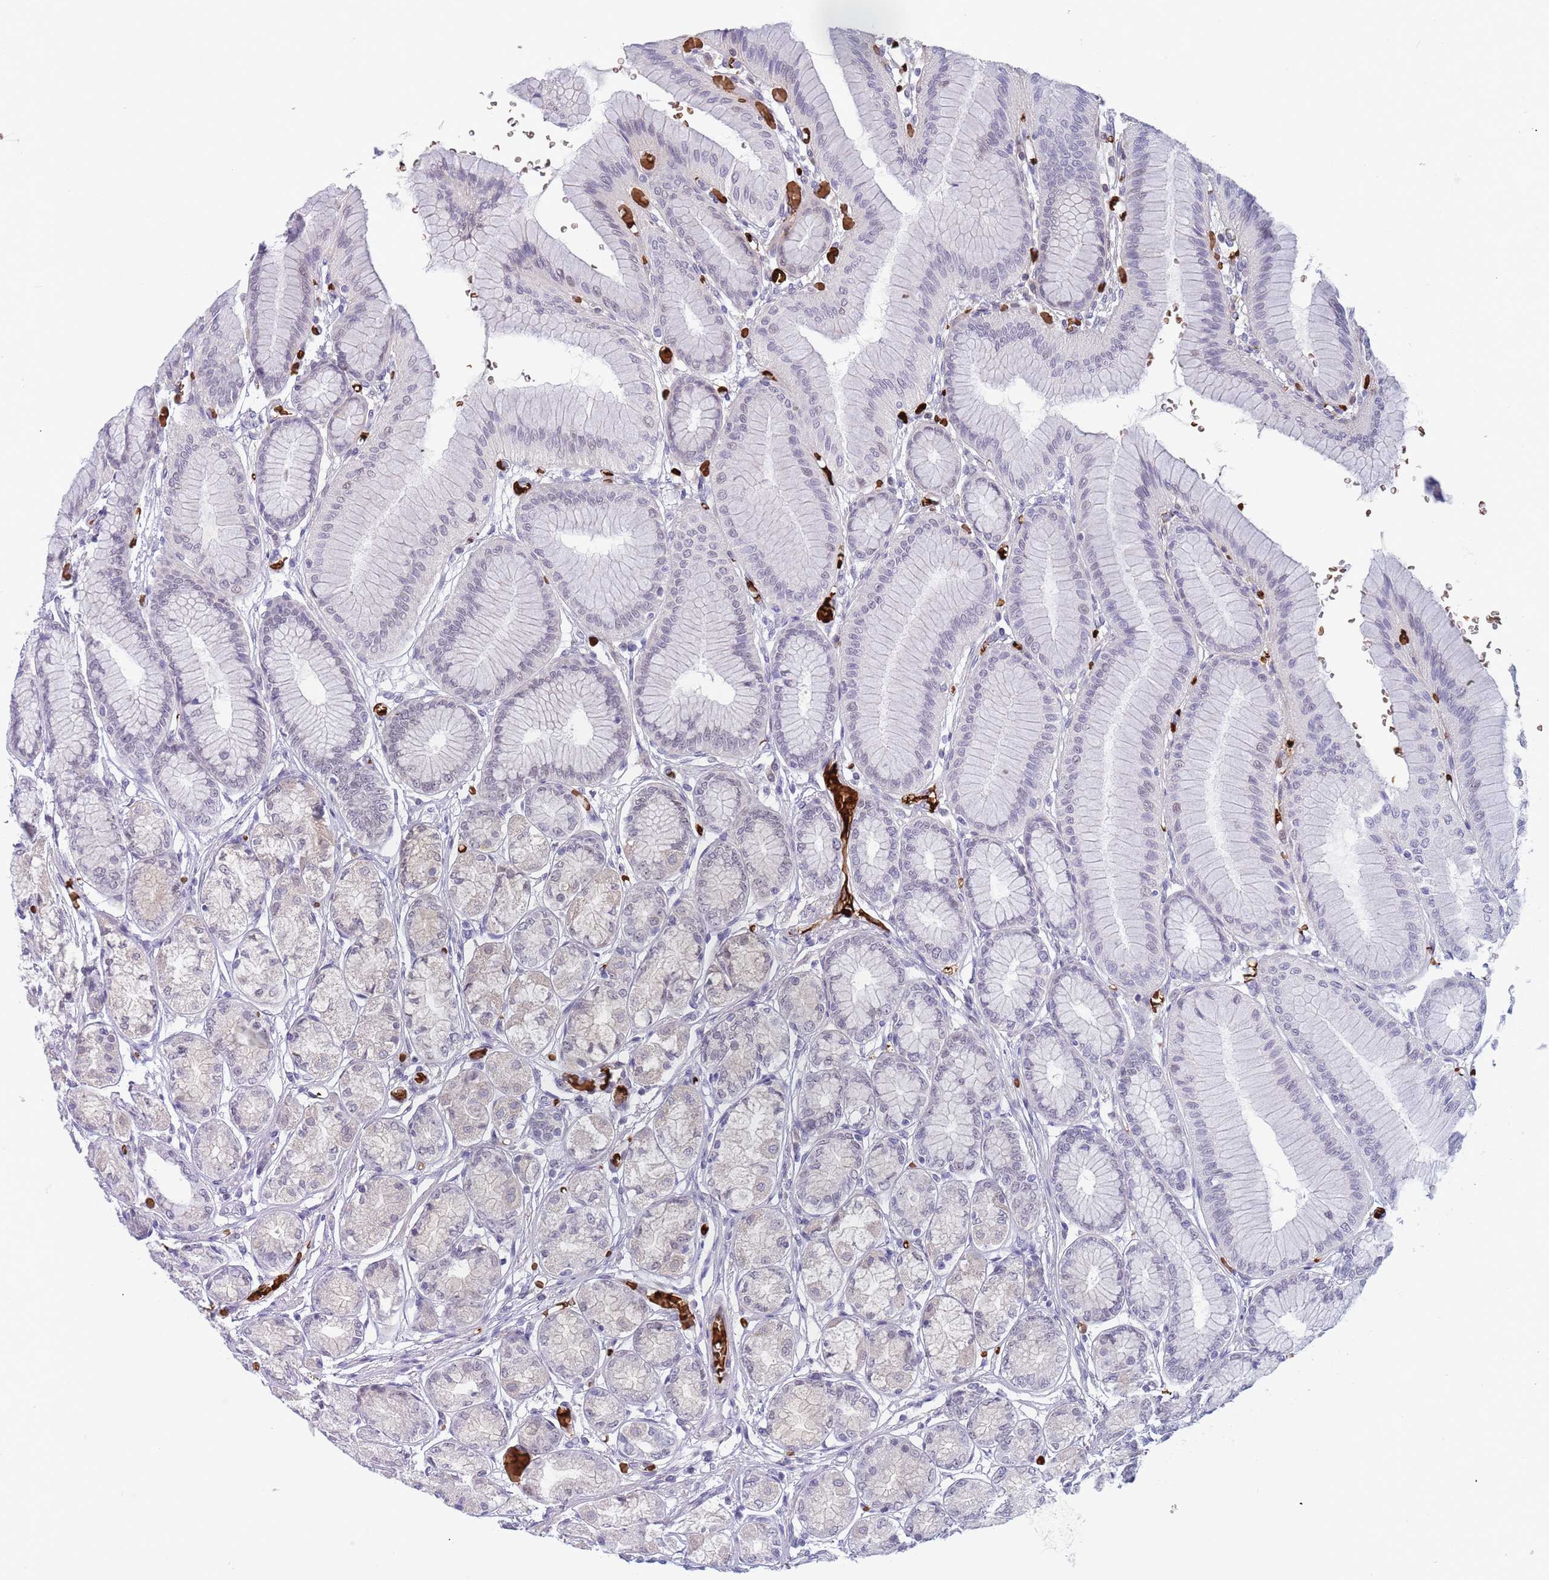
{"staining": {"intensity": "moderate", "quantity": "<25%", "location": "nuclear"}, "tissue": "stomach", "cell_type": "Glandular cells", "image_type": "normal", "snomed": [{"axis": "morphology", "description": "Normal tissue, NOS"}, {"axis": "morphology", "description": "Adenocarcinoma, NOS"}, {"axis": "morphology", "description": "Adenocarcinoma, High grade"}, {"axis": "topography", "description": "Stomach, upper"}, {"axis": "topography", "description": "Stomach"}], "caption": "Stomach stained with DAB (3,3'-diaminobenzidine) immunohistochemistry (IHC) shows low levels of moderate nuclear expression in about <25% of glandular cells.", "gene": "LYPD6B", "patient": {"sex": "female", "age": 65}}